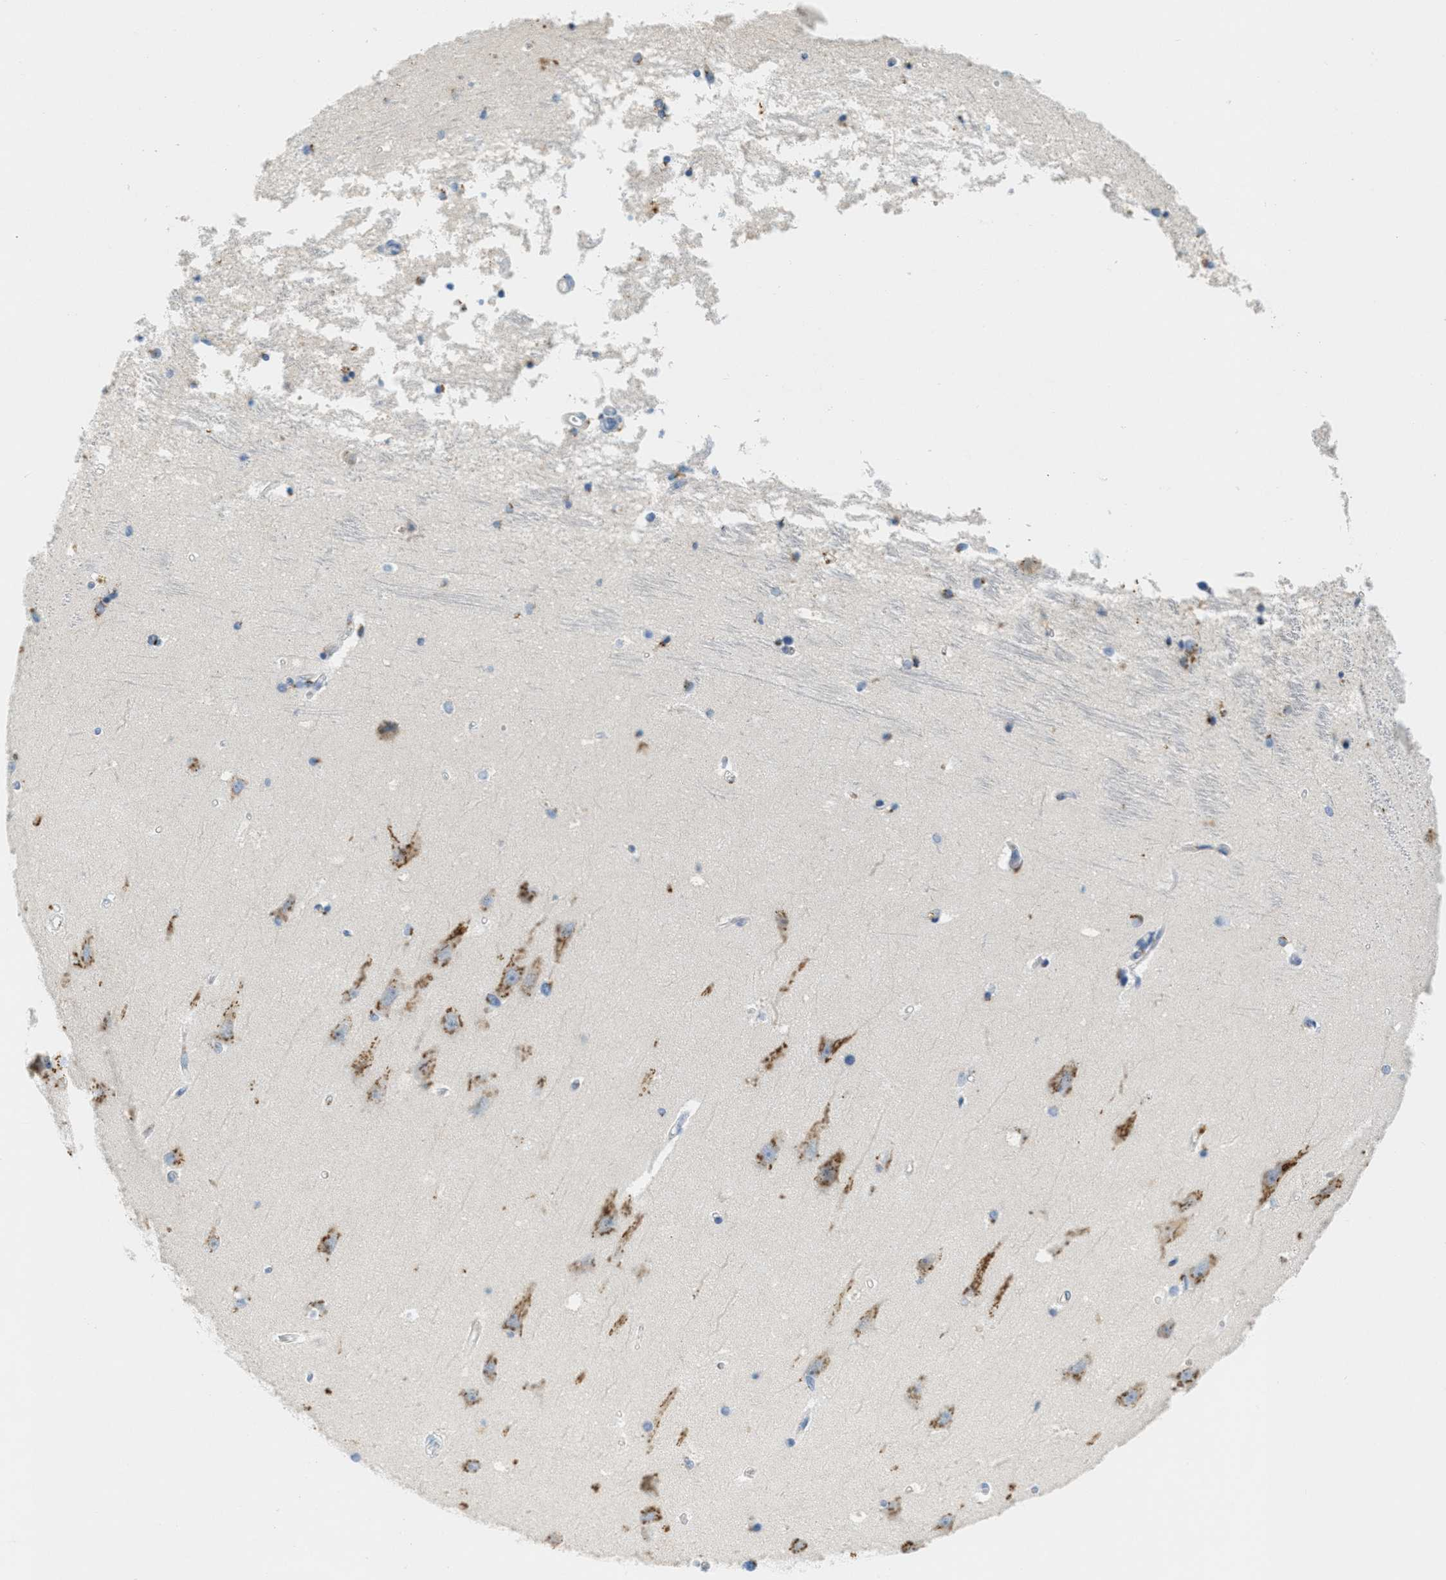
{"staining": {"intensity": "negative", "quantity": "none", "location": "none"}, "tissue": "hippocampus", "cell_type": "Glial cells", "image_type": "normal", "snomed": [{"axis": "morphology", "description": "Normal tissue, NOS"}, {"axis": "topography", "description": "Hippocampus"}], "caption": "Human hippocampus stained for a protein using immunohistochemistry (IHC) demonstrates no expression in glial cells.", "gene": "ENTPD4", "patient": {"sex": "male", "age": 45}}